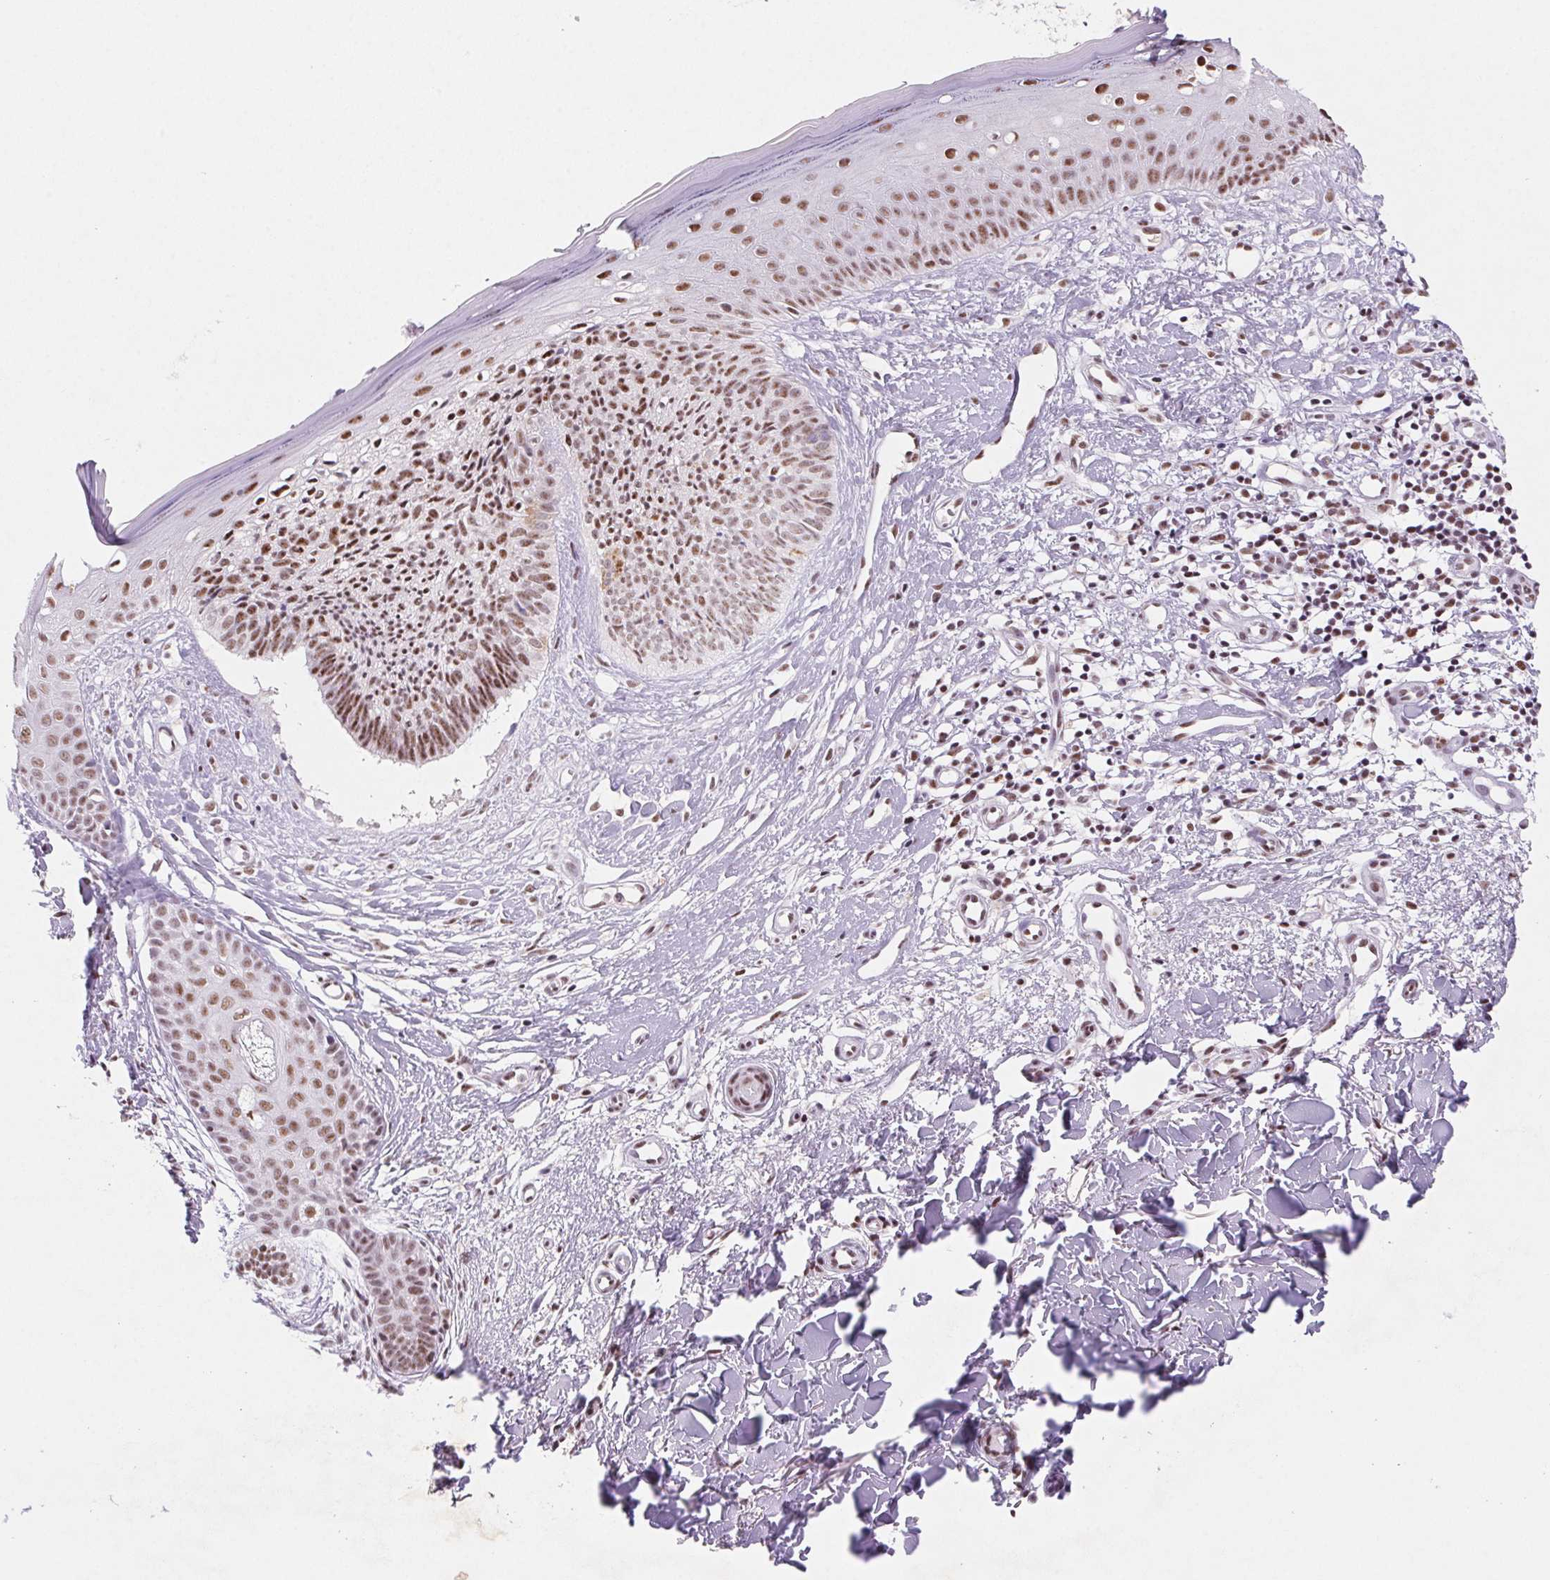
{"staining": {"intensity": "moderate", "quantity": ">75%", "location": "nuclear"}, "tissue": "skin cancer", "cell_type": "Tumor cells", "image_type": "cancer", "snomed": [{"axis": "morphology", "description": "Basal cell carcinoma"}, {"axis": "topography", "description": "Skin"}], "caption": "Skin cancer (basal cell carcinoma) stained with DAB (3,3'-diaminobenzidine) immunohistochemistry exhibits medium levels of moderate nuclear staining in approximately >75% of tumor cells.", "gene": "DPPA5", "patient": {"sex": "male", "age": 51}}